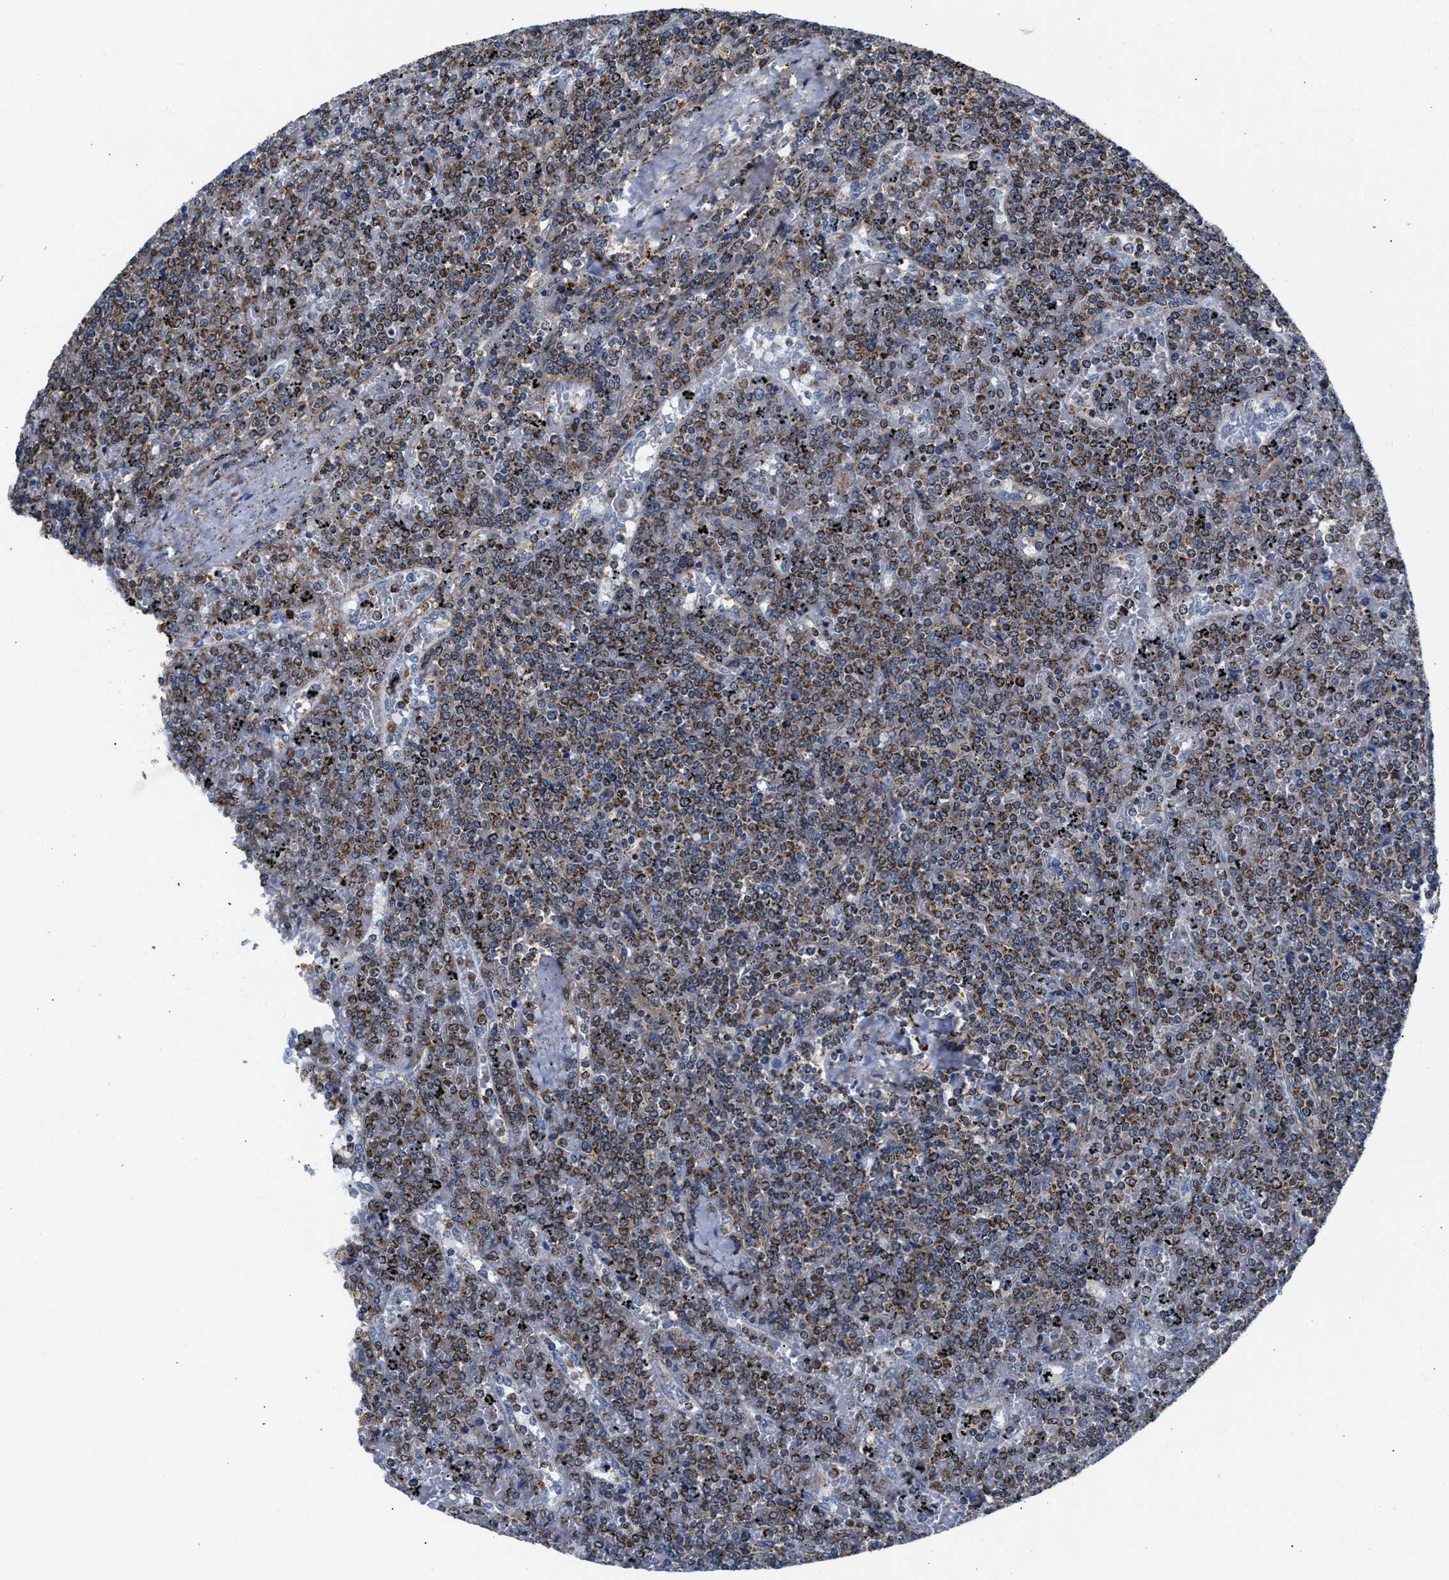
{"staining": {"intensity": "moderate", "quantity": ">75%", "location": "cytoplasmic/membranous"}, "tissue": "lymphoma", "cell_type": "Tumor cells", "image_type": "cancer", "snomed": [{"axis": "morphology", "description": "Malignant lymphoma, non-Hodgkin's type, Low grade"}, {"axis": "topography", "description": "Spleen"}], "caption": "Immunohistochemistry (IHC) (DAB (3,3'-diaminobenzidine)) staining of human low-grade malignant lymphoma, non-Hodgkin's type exhibits moderate cytoplasmic/membranous protein positivity in about >75% of tumor cells.", "gene": "NKTR", "patient": {"sex": "female", "age": 19}}